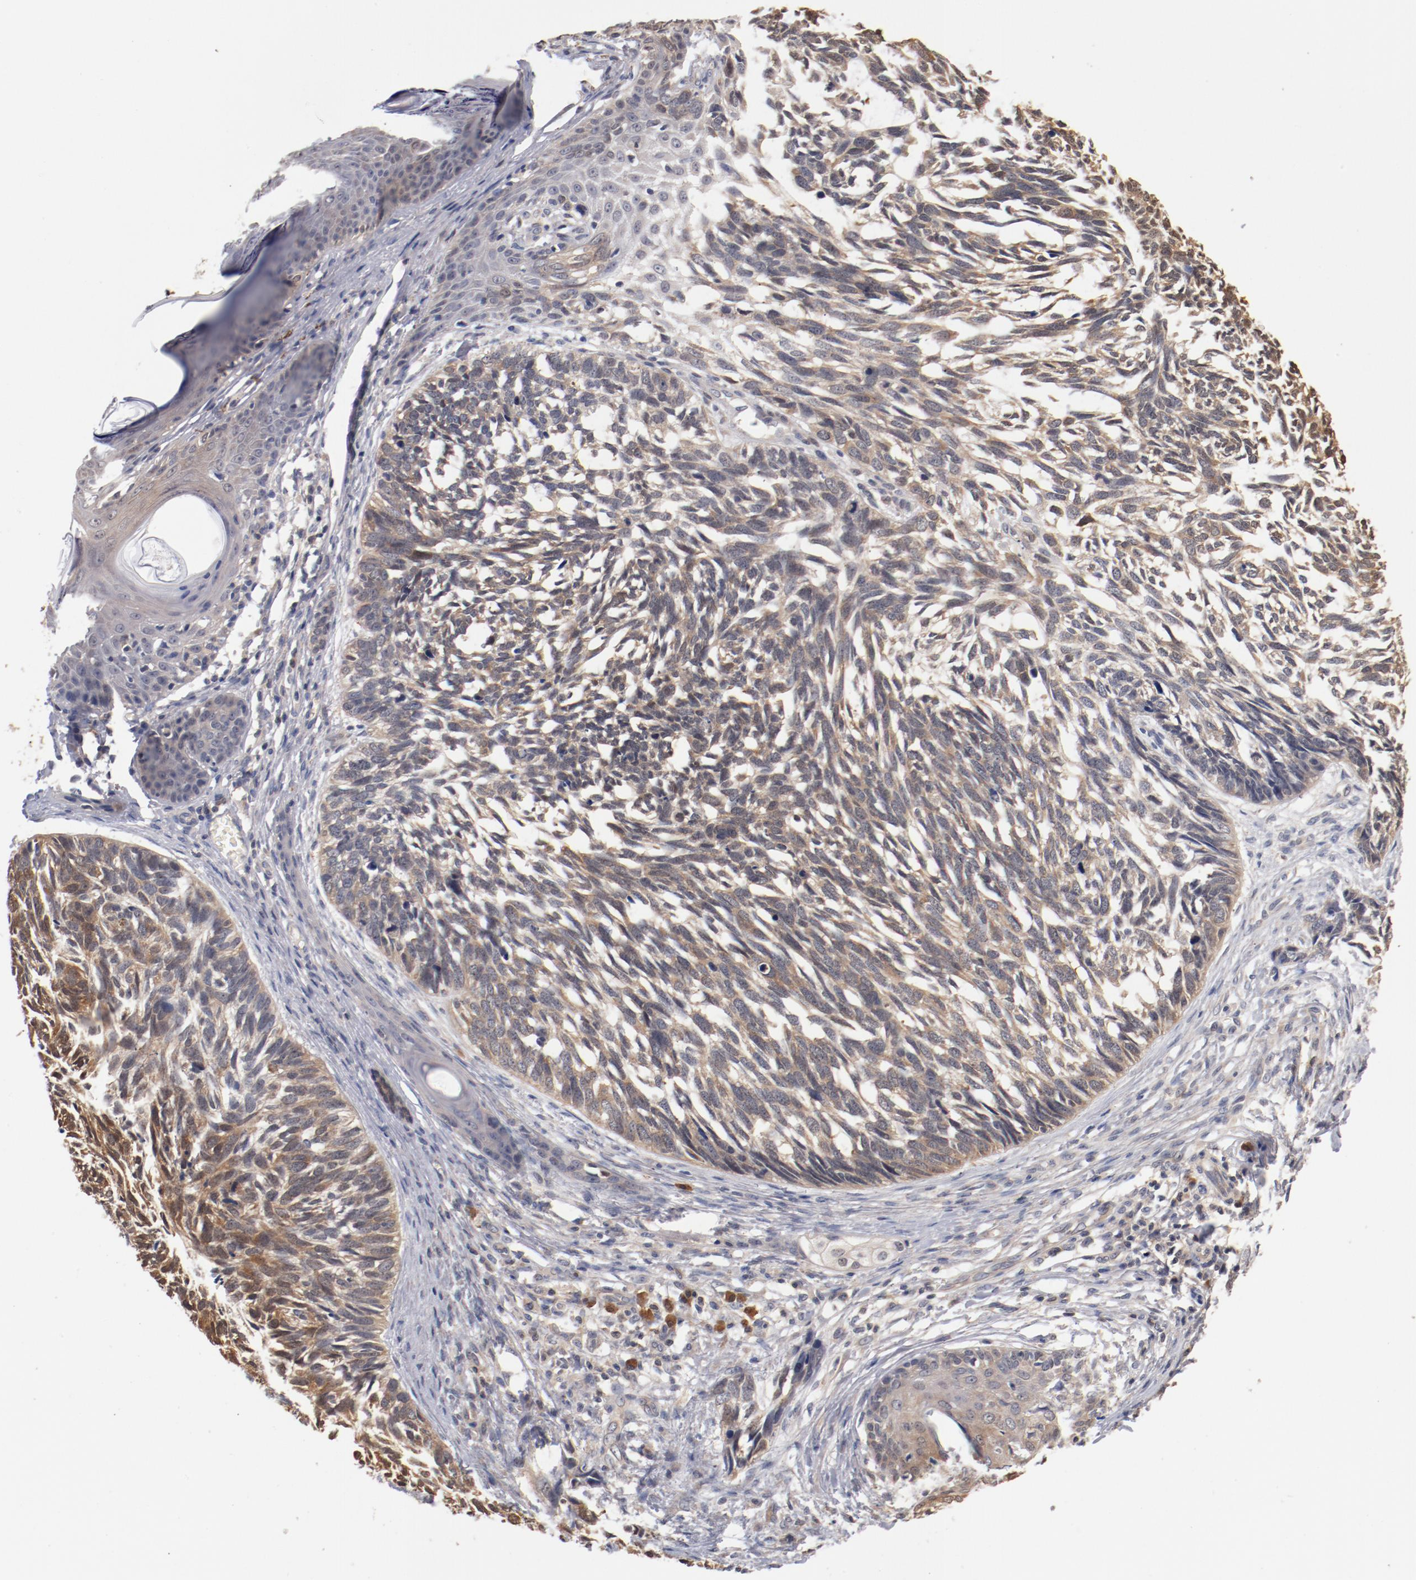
{"staining": {"intensity": "strong", "quantity": ">75%", "location": "cytoplasmic/membranous"}, "tissue": "skin cancer", "cell_type": "Tumor cells", "image_type": "cancer", "snomed": [{"axis": "morphology", "description": "Basal cell carcinoma"}, {"axis": "topography", "description": "Skin"}], "caption": "Tumor cells demonstrate strong cytoplasmic/membranous staining in approximately >75% of cells in skin cancer.", "gene": "MIF", "patient": {"sex": "male", "age": 63}}